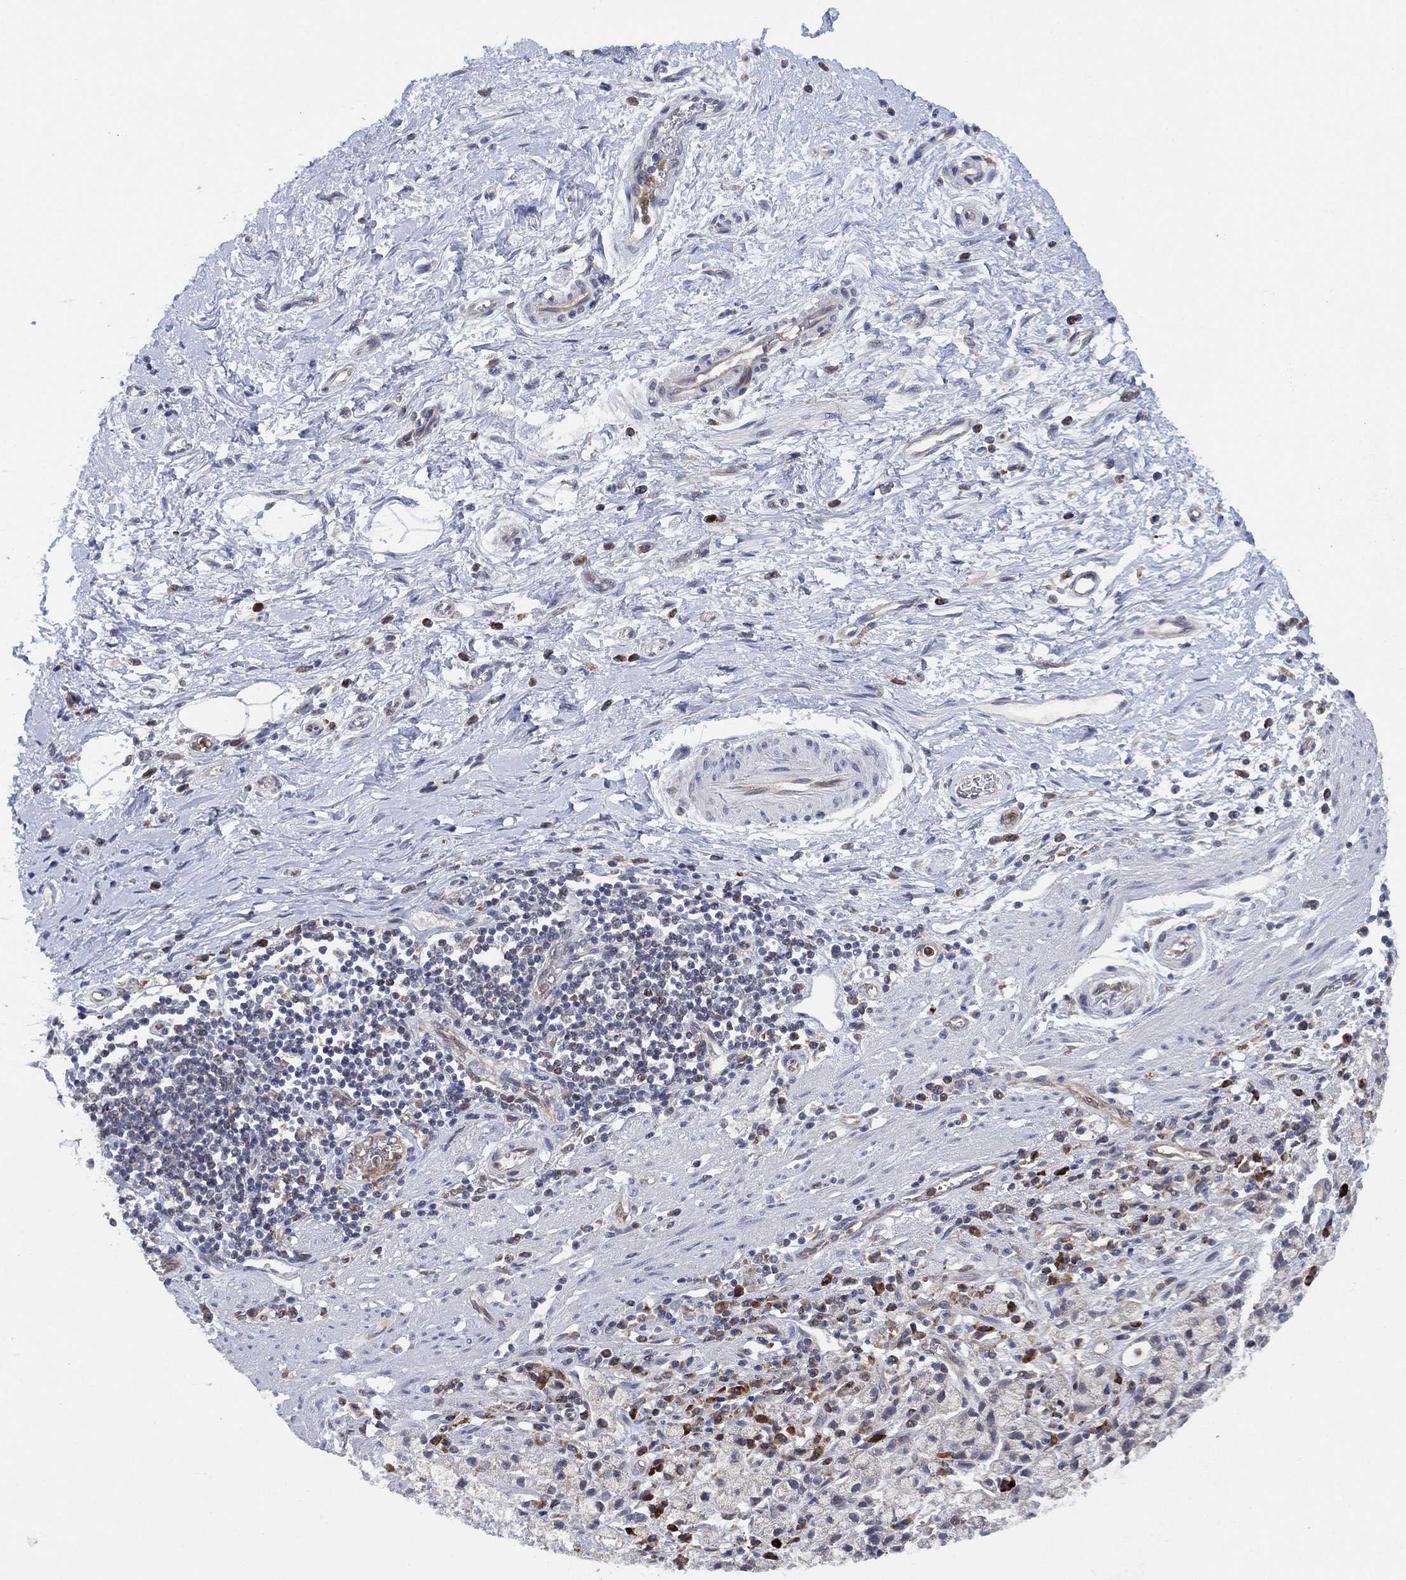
{"staining": {"intensity": "negative", "quantity": "none", "location": "none"}, "tissue": "stomach cancer", "cell_type": "Tumor cells", "image_type": "cancer", "snomed": [{"axis": "morphology", "description": "Adenocarcinoma, NOS"}, {"axis": "topography", "description": "Stomach"}], "caption": "The micrograph demonstrates no significant positivity in tumor cells of stomach cancer (adenocarcinoma). (DAB immunohistochemistry visualized using brightfield microscopy, high magnification).", "gene": "FES", "patient": {"sex": "male", "age": 58}}